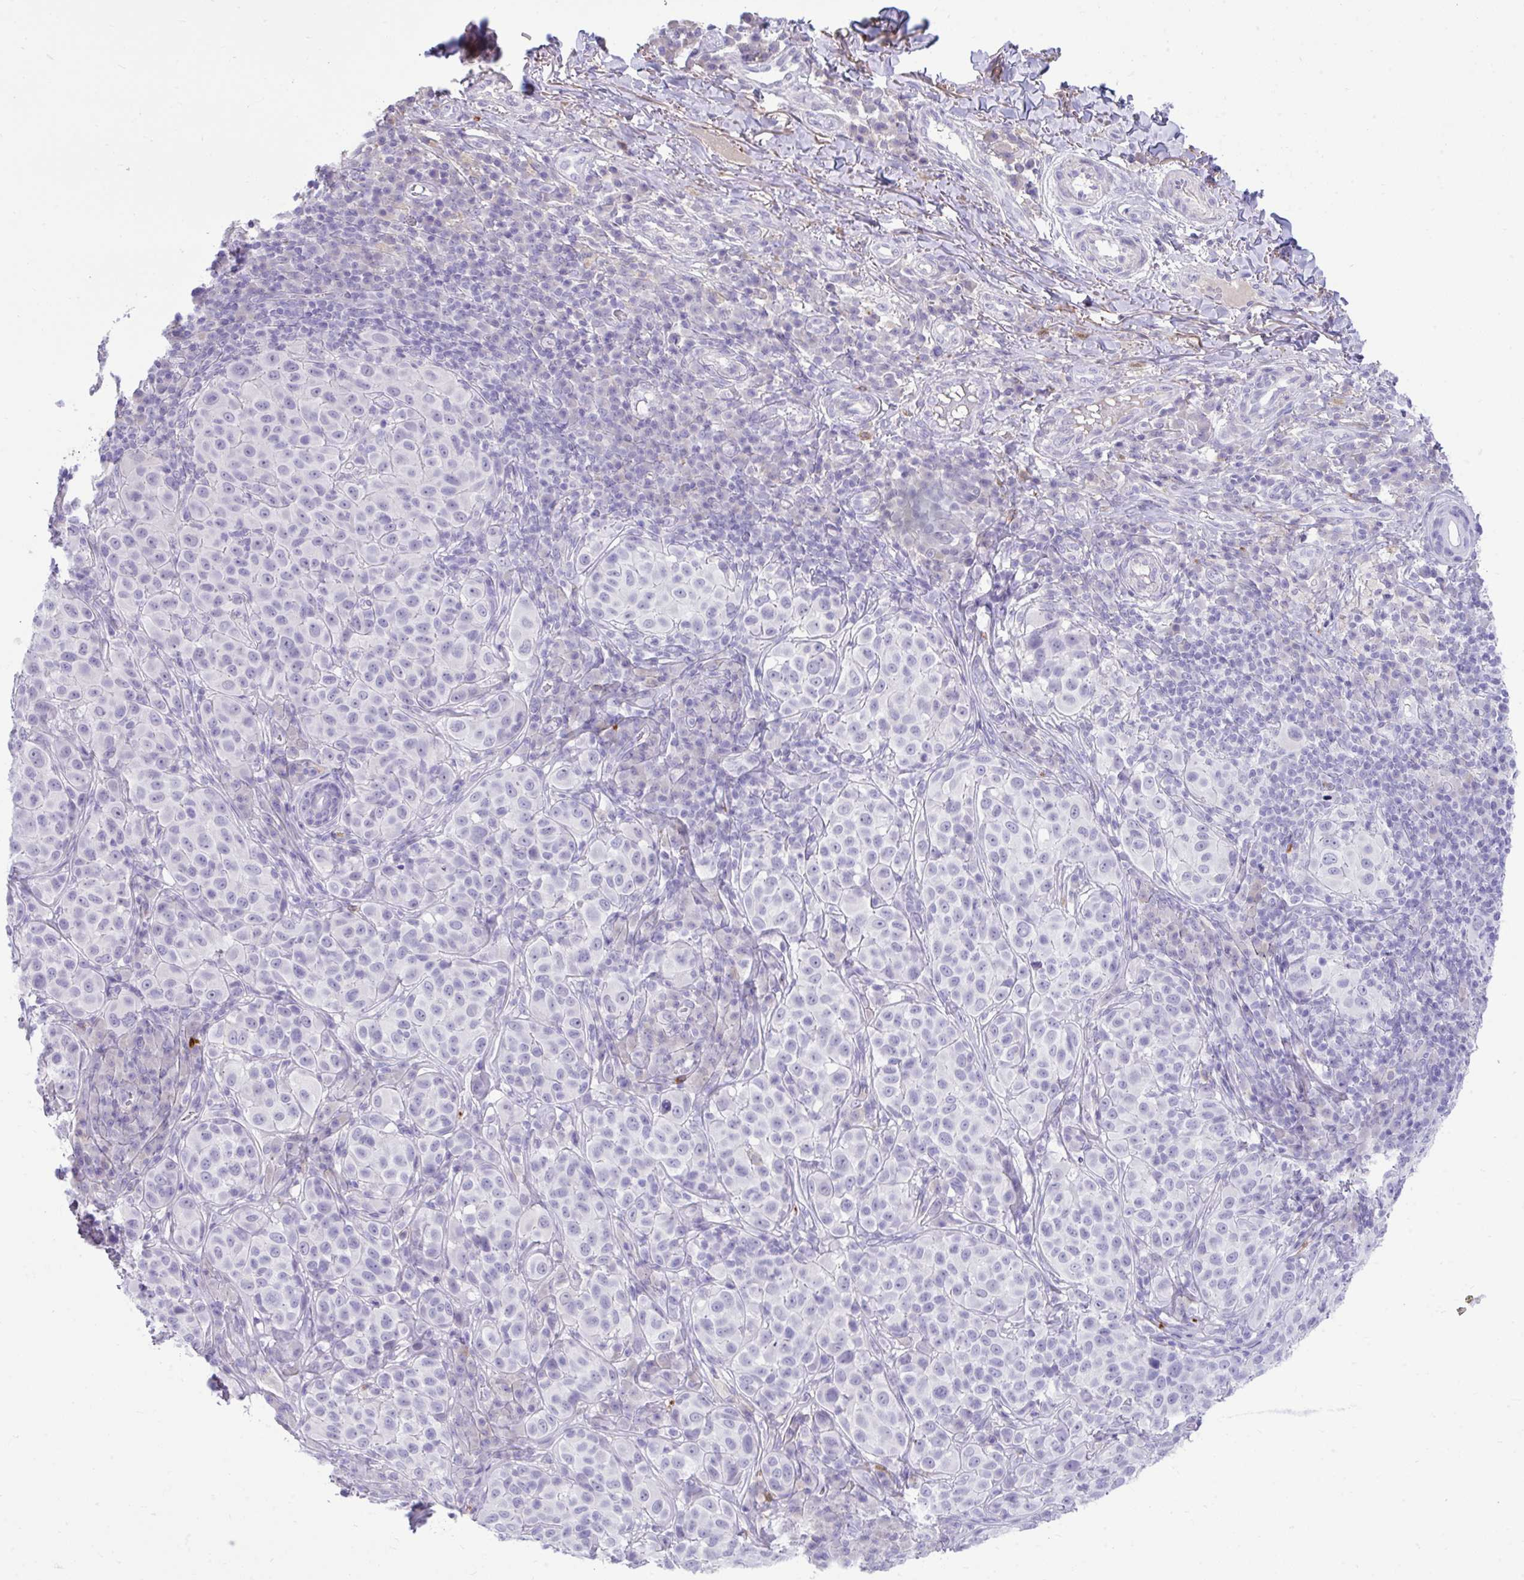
{"staining": {"intensity": "negative", "quantity": "none", "location": "none"}, "tissue": "melanoma", "cell_type": "Tumor cells", "image_type": "cancer", "snomed": [{"axis": "morphology", "description": "Malignant melanoma, NOS"}, {"axis": "topography", "description": "Skin"}], "caption": "Immunohistochemistry (IHC) histopathology image of malignant melanoma stained for a protein (brown), which reveals no staining in tumor cells.", "gene": "PIGZ", "patient": {"sex": "male", "age": 38}}